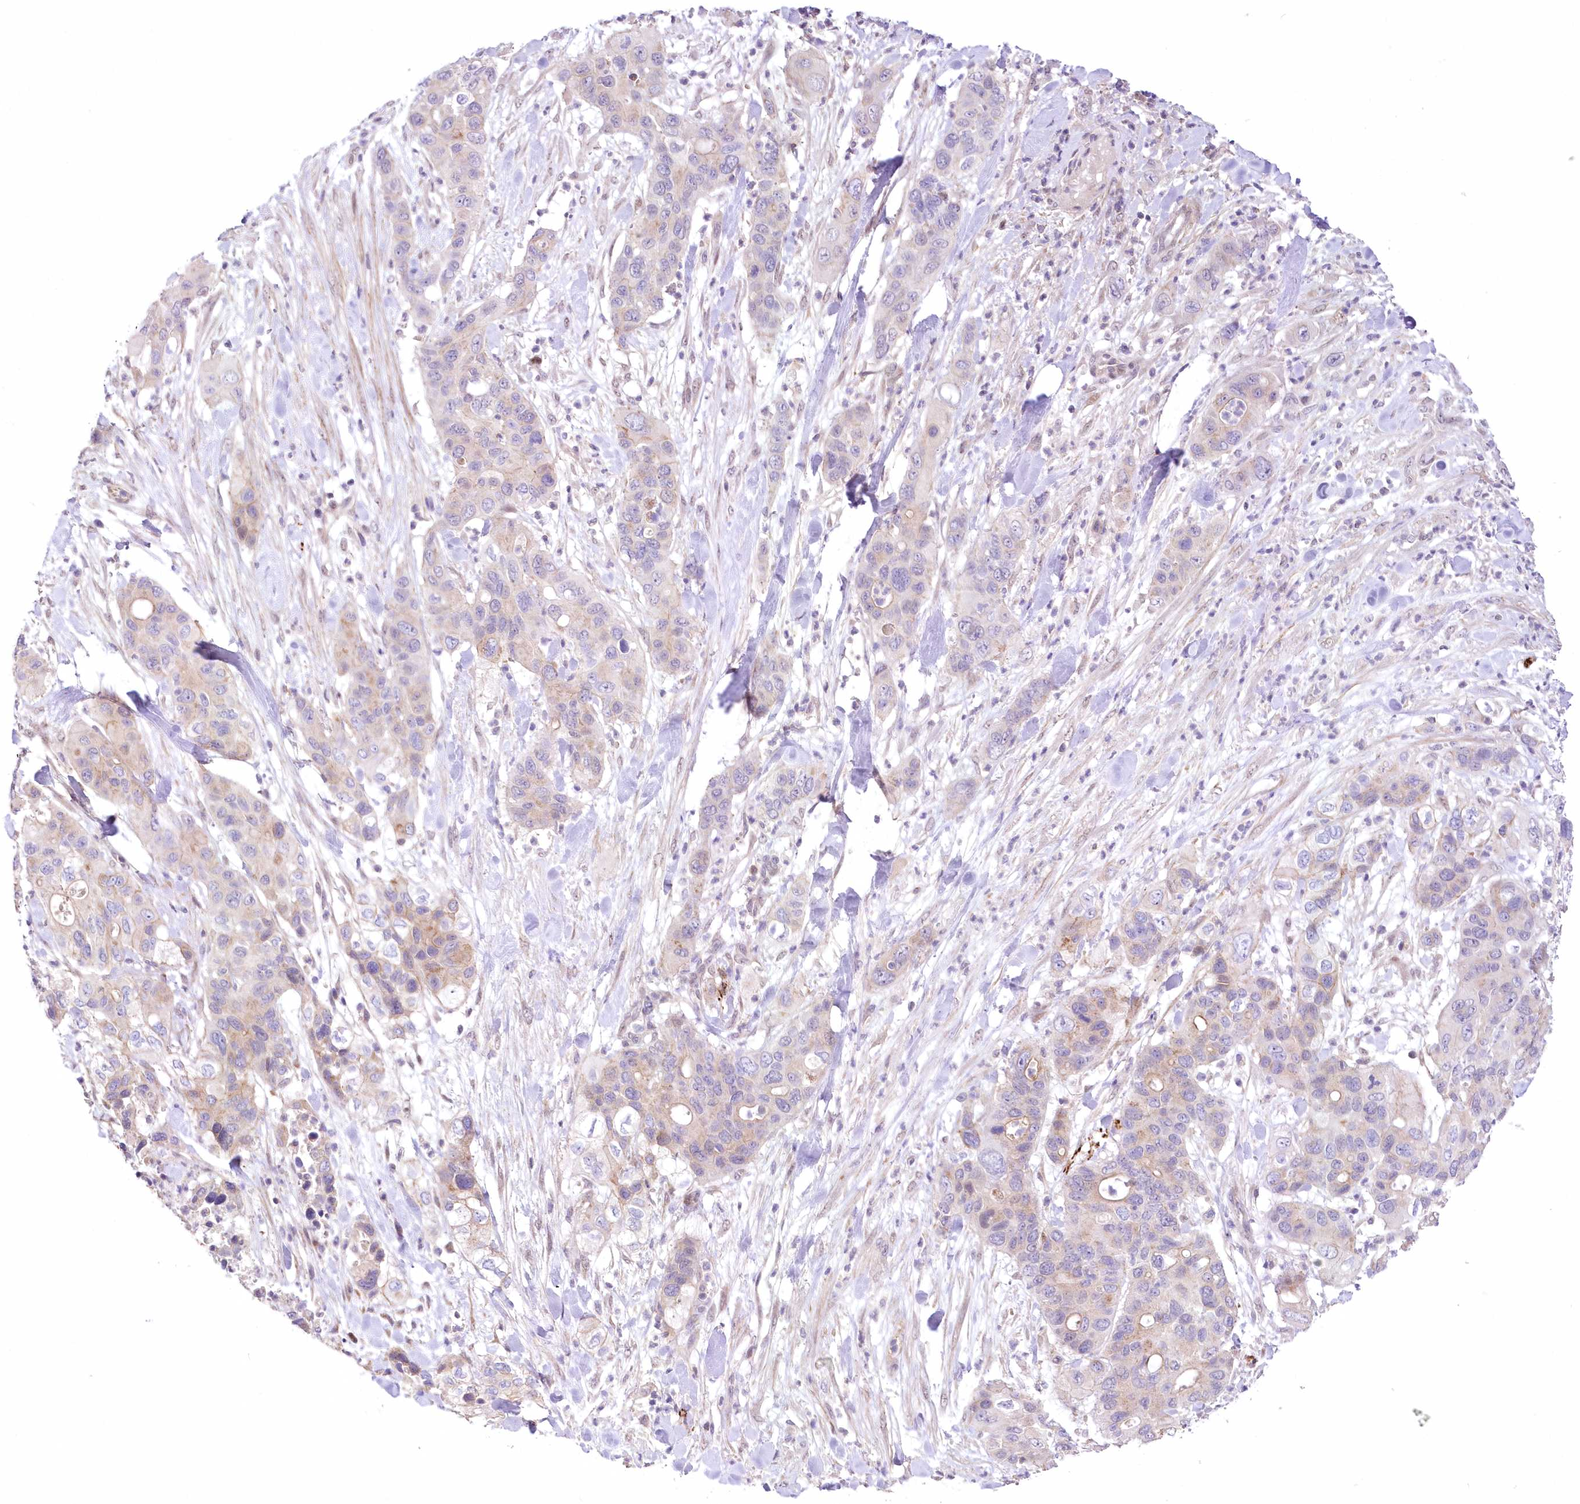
{"staining": {"intensity": "weak", "quantity": "25%-75%", "location": "cytoplasmic/membranous"}, "tissue": "pancreatic cancer", "cell_type": "Tumor cells", "image_type": "cancer", "snomed": [{"axis": "morphology", "description": "Adenocarcinoma, NOS"}, {"axis": "topography", "description": "Pancreas"}], "caption": "An image showing weak cytoplasmic/membranous expression in about 25%-75% of tumor cells in pancreatic adenocarcinoma, as visualized by brown immunohistochemical staining.", "gene": "FAM241B", "patient": {"sex": "female", "age": 71}}